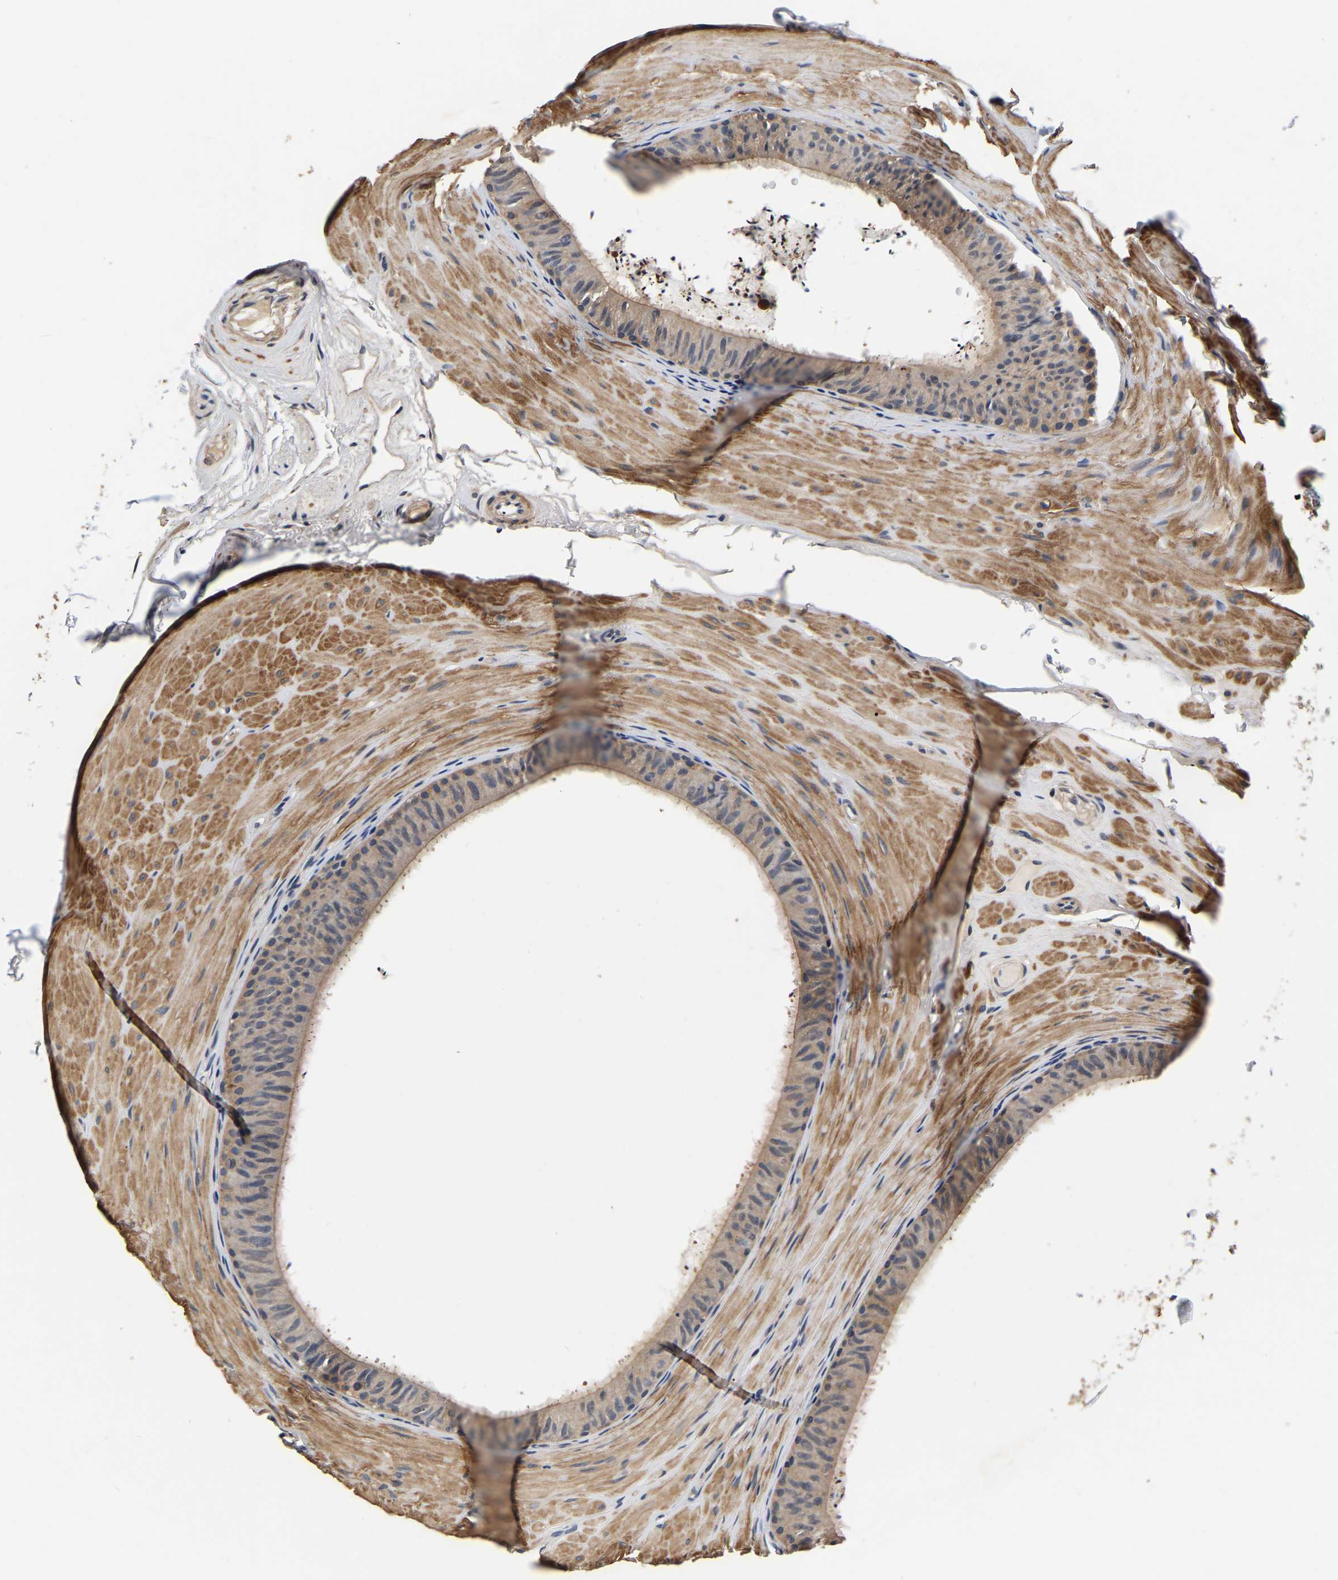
{"staining": {"intensity": "moderate", "quantity": "<25%", "location": "cytoplasmic/membranous"}, "tissue": "epididymis", "cell_type": "Glandular cells", "image_type": "normal", "snomed": [{"axis": "morphology", "description": "Normal tissue, NOS"}, {"axis": "topography", "description": "Epididymis"}], "caption": "Immunohistochemical staining of unremarkable epididymis displays low levels of moderate cytoplasmic/membranous positivity in approximately <25% of glandular cells. (DAB (3,3'-diaminobenzidine) IHC, brown staining for protein, blue staining for nuclei).", "gene": "RUVBL1", "patient": {"sex": "male", "age": 34}}